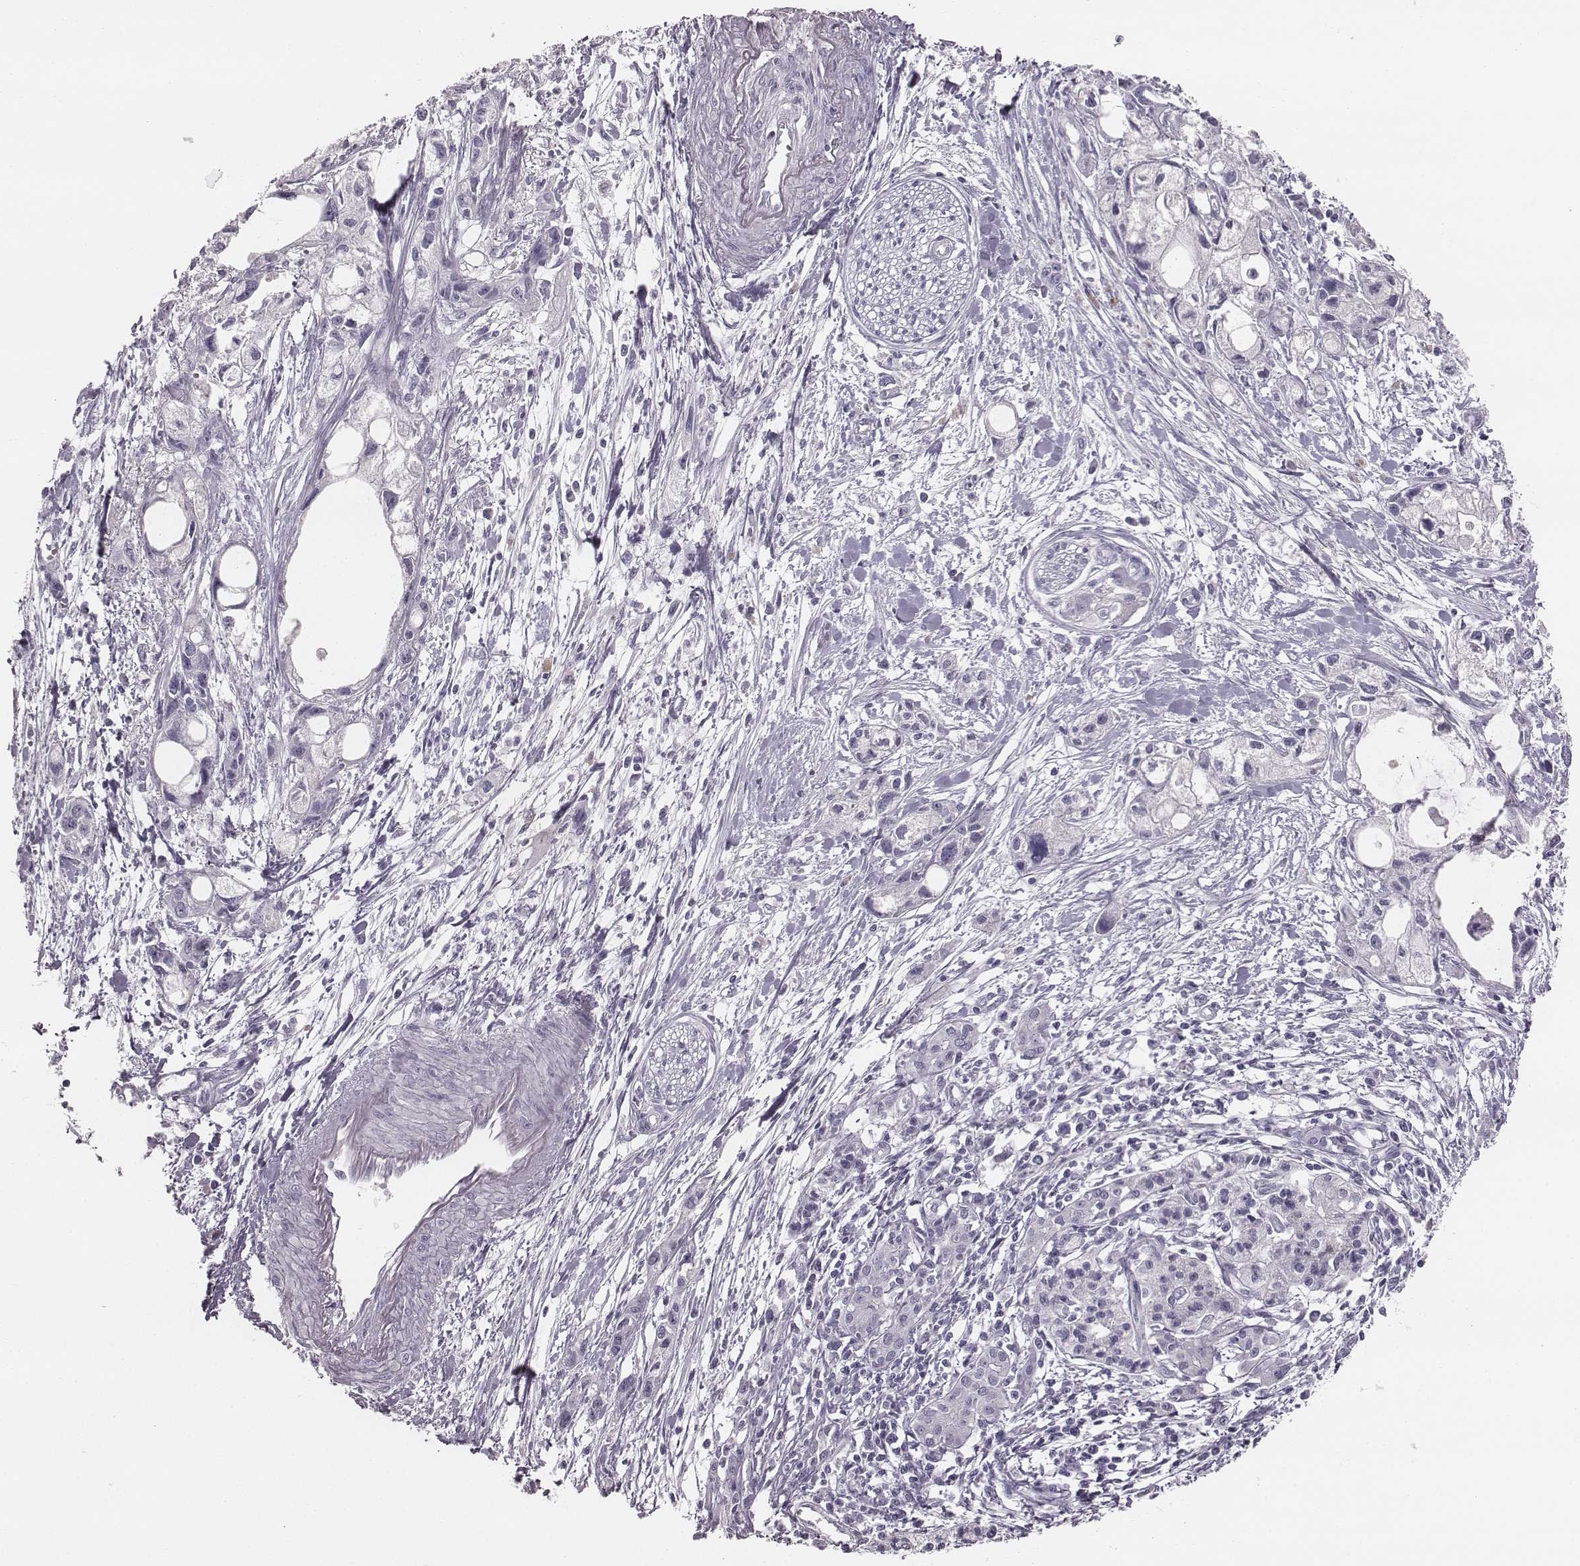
{"staining": {"intensity": "negative", "quantity": "none", "location": "none"}, "tissue": "pancreatic cancer", "cell_type": "Tumor cells", "image_type": "cancer", "snomed": [{"axis": "morphology", "description": "Adenocarcinoma, NOS"}, {"axis": "topography", "description": "Pancreas"}], "caption": "The micrograph exhibits no significant staining in tumor cells of pancreatic cancer (adenocarcinoma).", "gene": "PDE8B", "patient": {"sex": "female", "age": 61}}